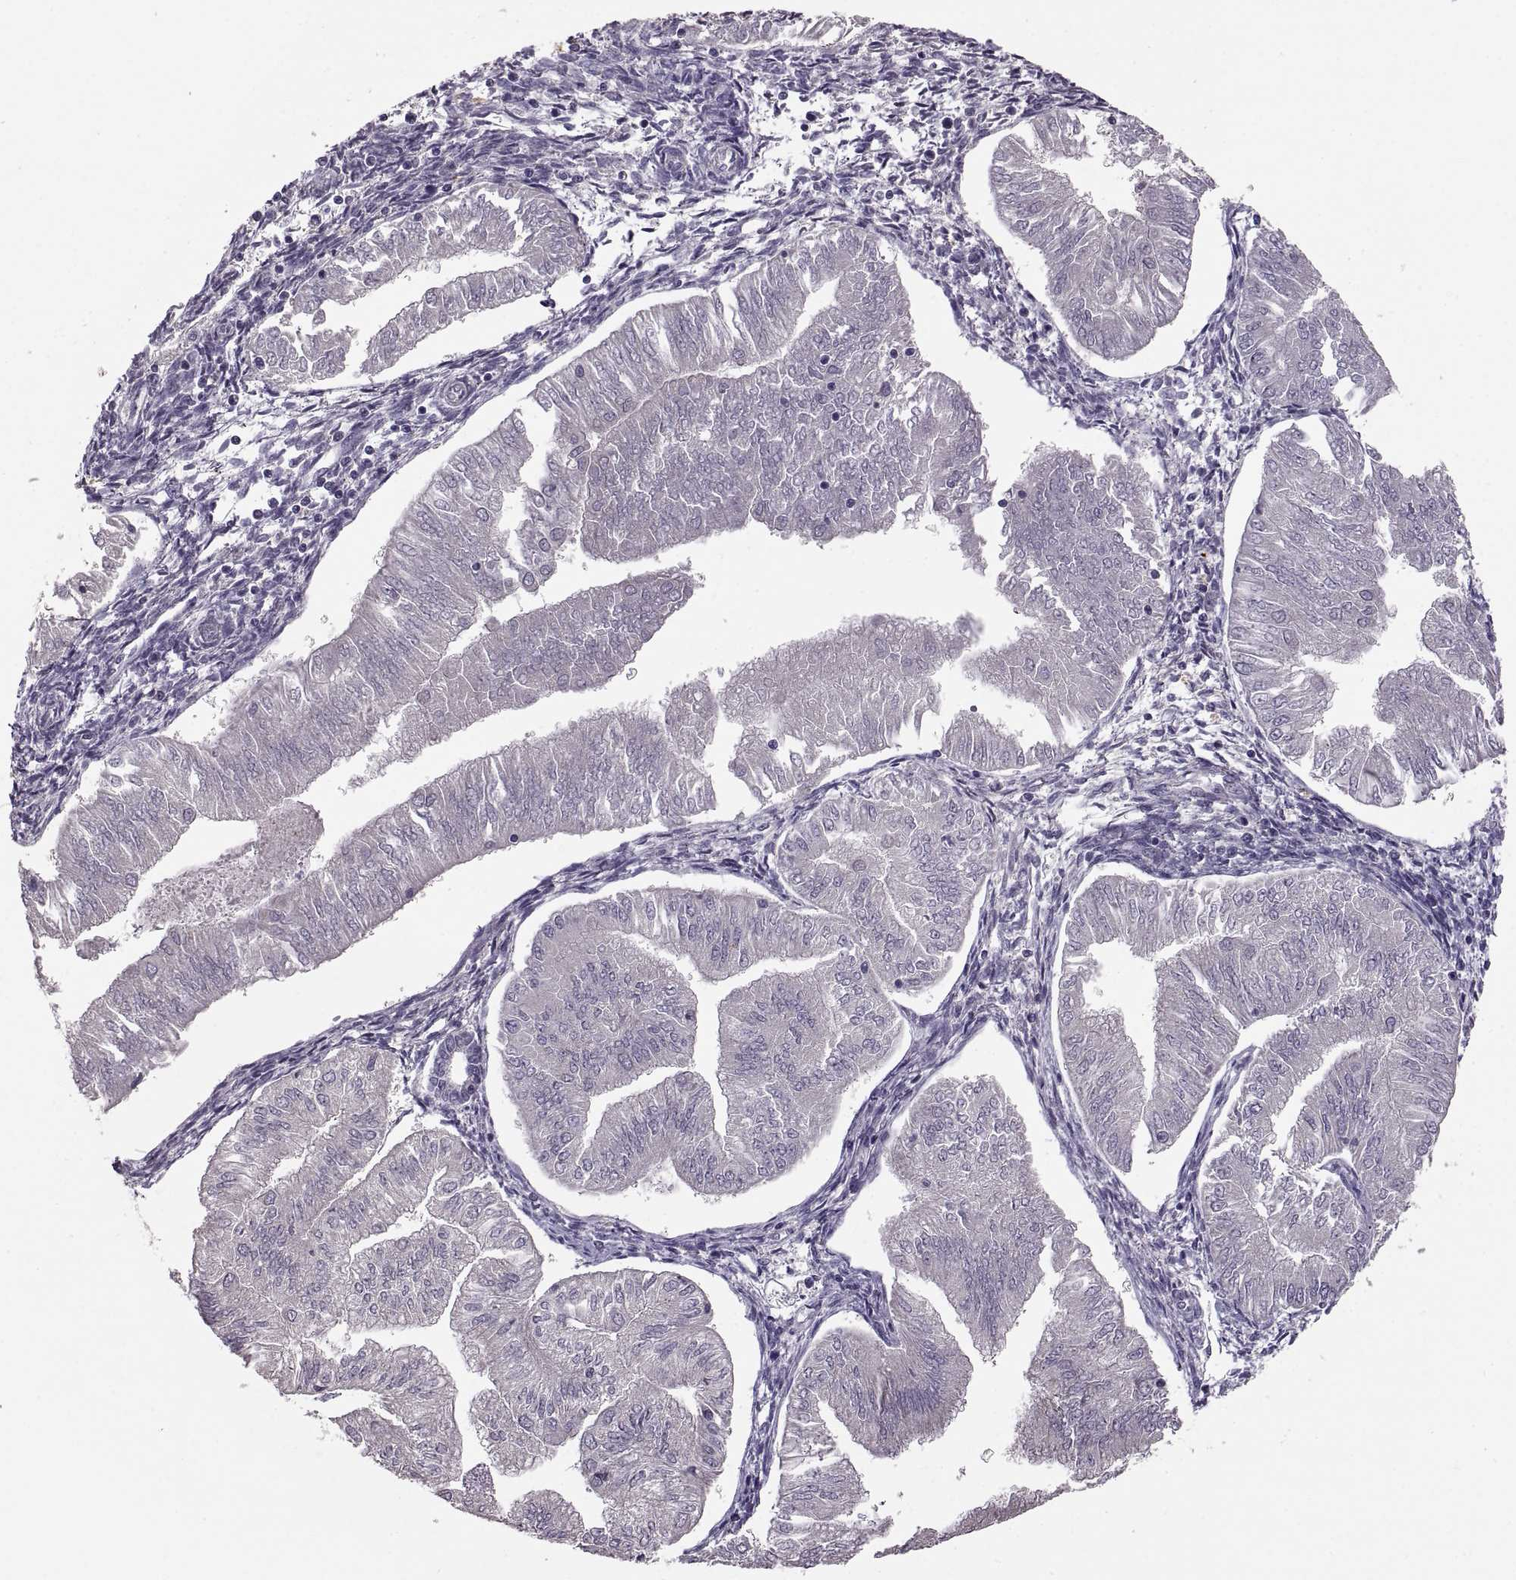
{"staining": {"intensity": "negative", "quantity": "none", "location": "none"}, "tissue": "endometrial cancer", "cell_type": "Tumor cells", "image_type": "cancer", "snomed": [{"axis": "morphology", "description": "Adenocarcinoma, NOS"}, {"axis": "topography", "description": "Endometrium"}], "caption": "This photomicrograph is of endometrial adenocarcinoma stained with immunohistochemistry (IHC) to label a protein in brown with the nuclei are counter-stained blue. There is no expression in tumor cells.", "gene": "MAGEB18", "patient": {"sex": "female", "age": 53}}